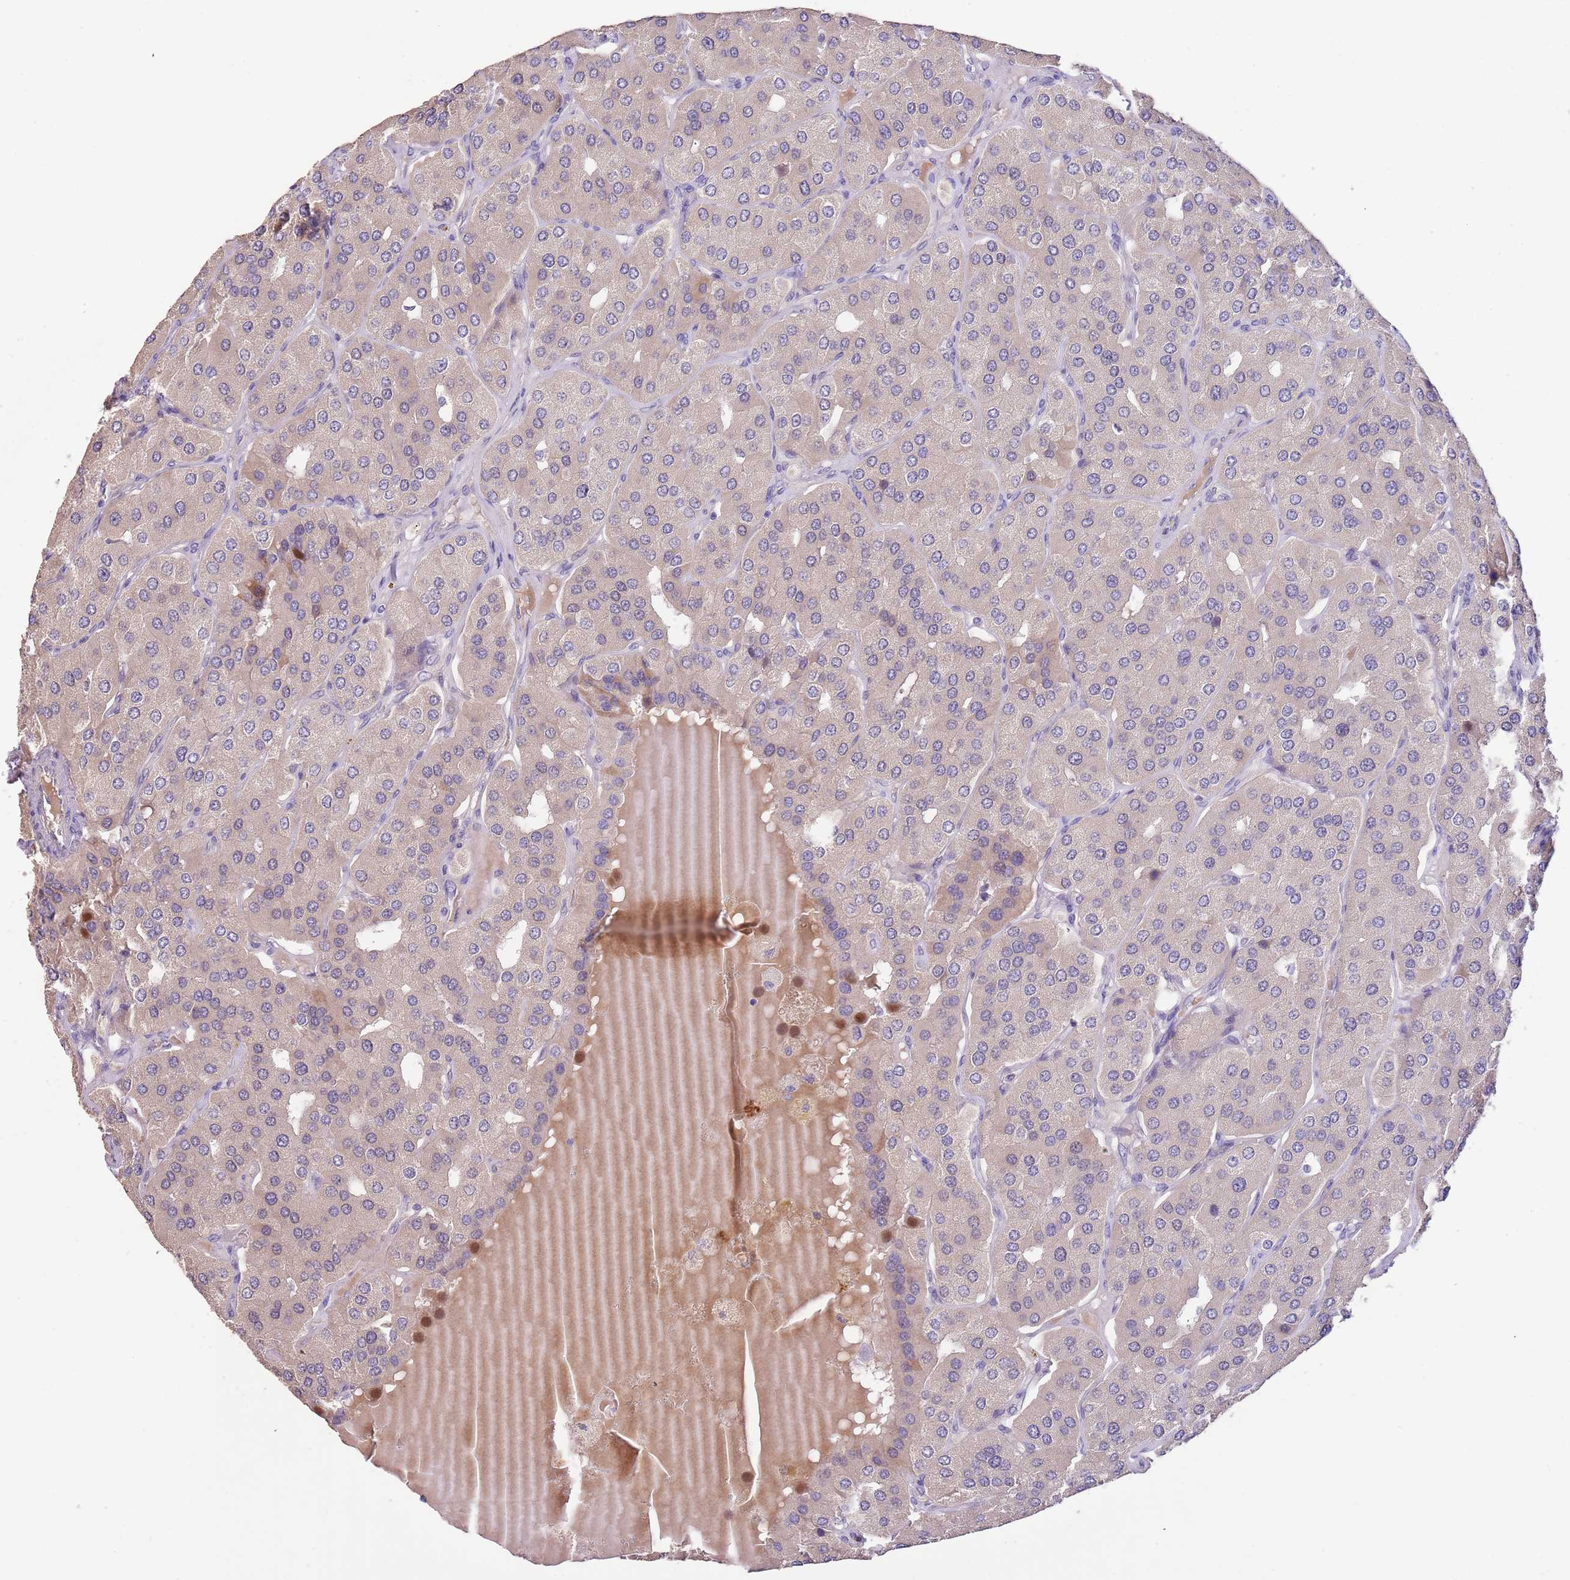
{"staining": {"intensity": "weak", "quantity": "<25%", "location": "cytoplasmic/membranous"}, "tissue": "parathyroid gland", "cell_type": "Glandular cells", "image_type": "normal", "snomed": [{"axis": "morphology", "description": "Normal tissue, NOS"}, {"axis": "morphology", "description": "Adenoma, NOS"}, {"axis": "topography", "description": "Parathyroid gland"}], "caption": "Immunohistochemistry (IHC) image of normal human parathyroid gland stained for a protein (brown), which exhibits no positivity in glandular cells.", "gene": "ZNF658", "patient": {"sex": "female", "age": 86}}